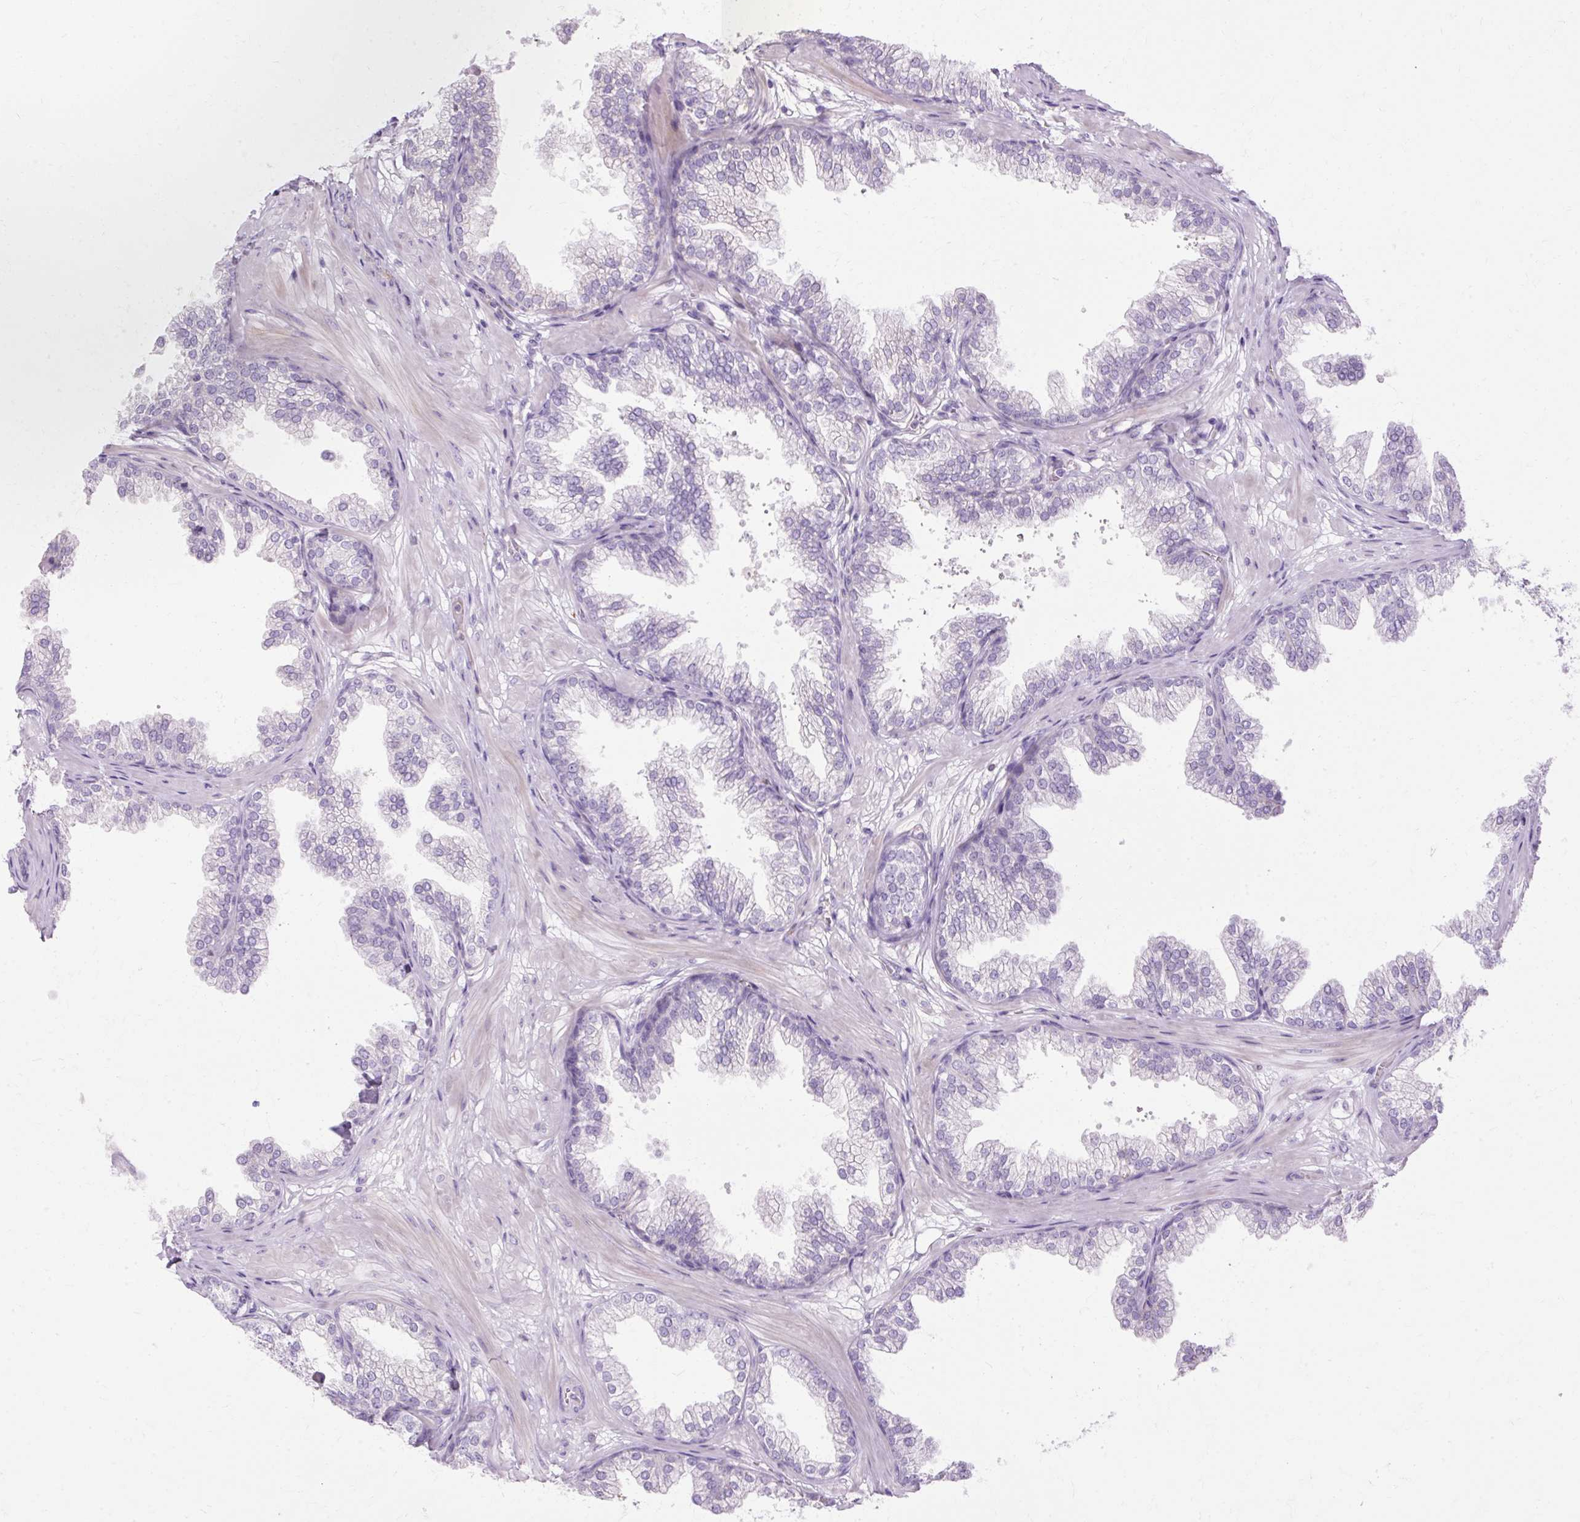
{"staining": {"intensity": "negative", "quantity": "none", "location": "none"}, "tissue": "prostate", "cell_type": "Glandular cells", "image_type": "normal", "snomed": [{"axis": "morphology", "description": "Normal tissue, NOS"}, {"axis": "topography", "description": "Prostate"}], "caption": "Immunohistochemistry (IHC) of unremarkable human prostate displays no positivity in glandular cells. (Brightfield microscopy of DAB immunohistochemistry at high magnification).", "gene": "HSD11B1", "patient": {"sex": "male", "age": 37}}